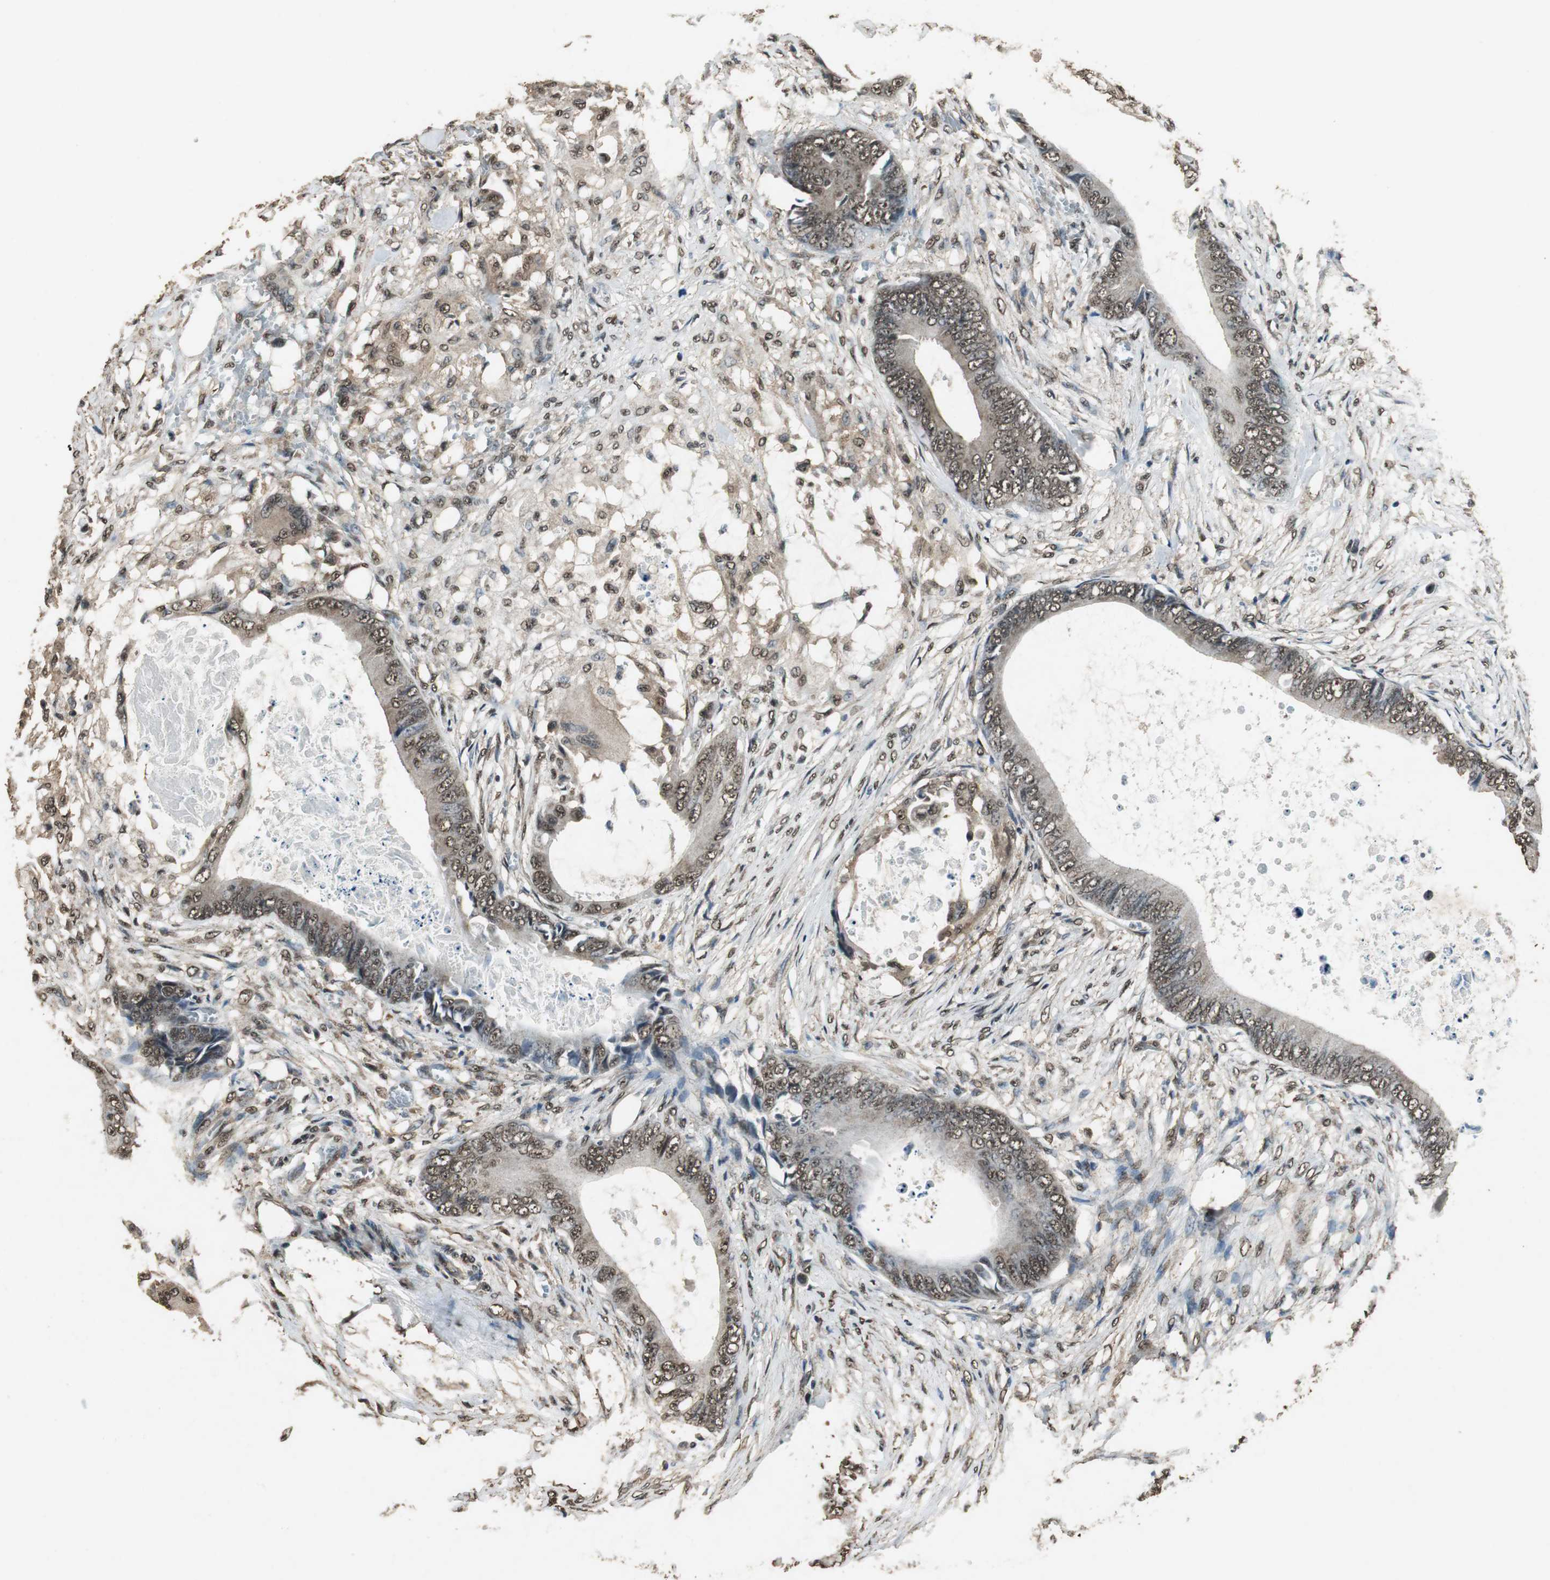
{"staining": {"intensity": "moderate", "quantity": ">75%", "location": "cytoplasmic/membranous,nuclear"}, "tissue": "colorectal cancer", "cell_type": "Tumor cells", "image_type": "cancer", "snomed": [{"axis": "morphology", "description": "Normal tissue, NOS"}, {"axis": "morphology", "description": "Adenocarcinoma, NOS"}, {"axis": "topography", "description": "Rectum"}, {"axis": "topography", "description": "Peripheral nerve tissue"}], "caption": "A brown stain shows moderate cytoplasmic/membranous and nuclear staining of a protein in human adenocarcinoma (colorectal) tumor cells.", "gene": "PPP1R13B", "patient": {"sex": "female", "age": 77}}